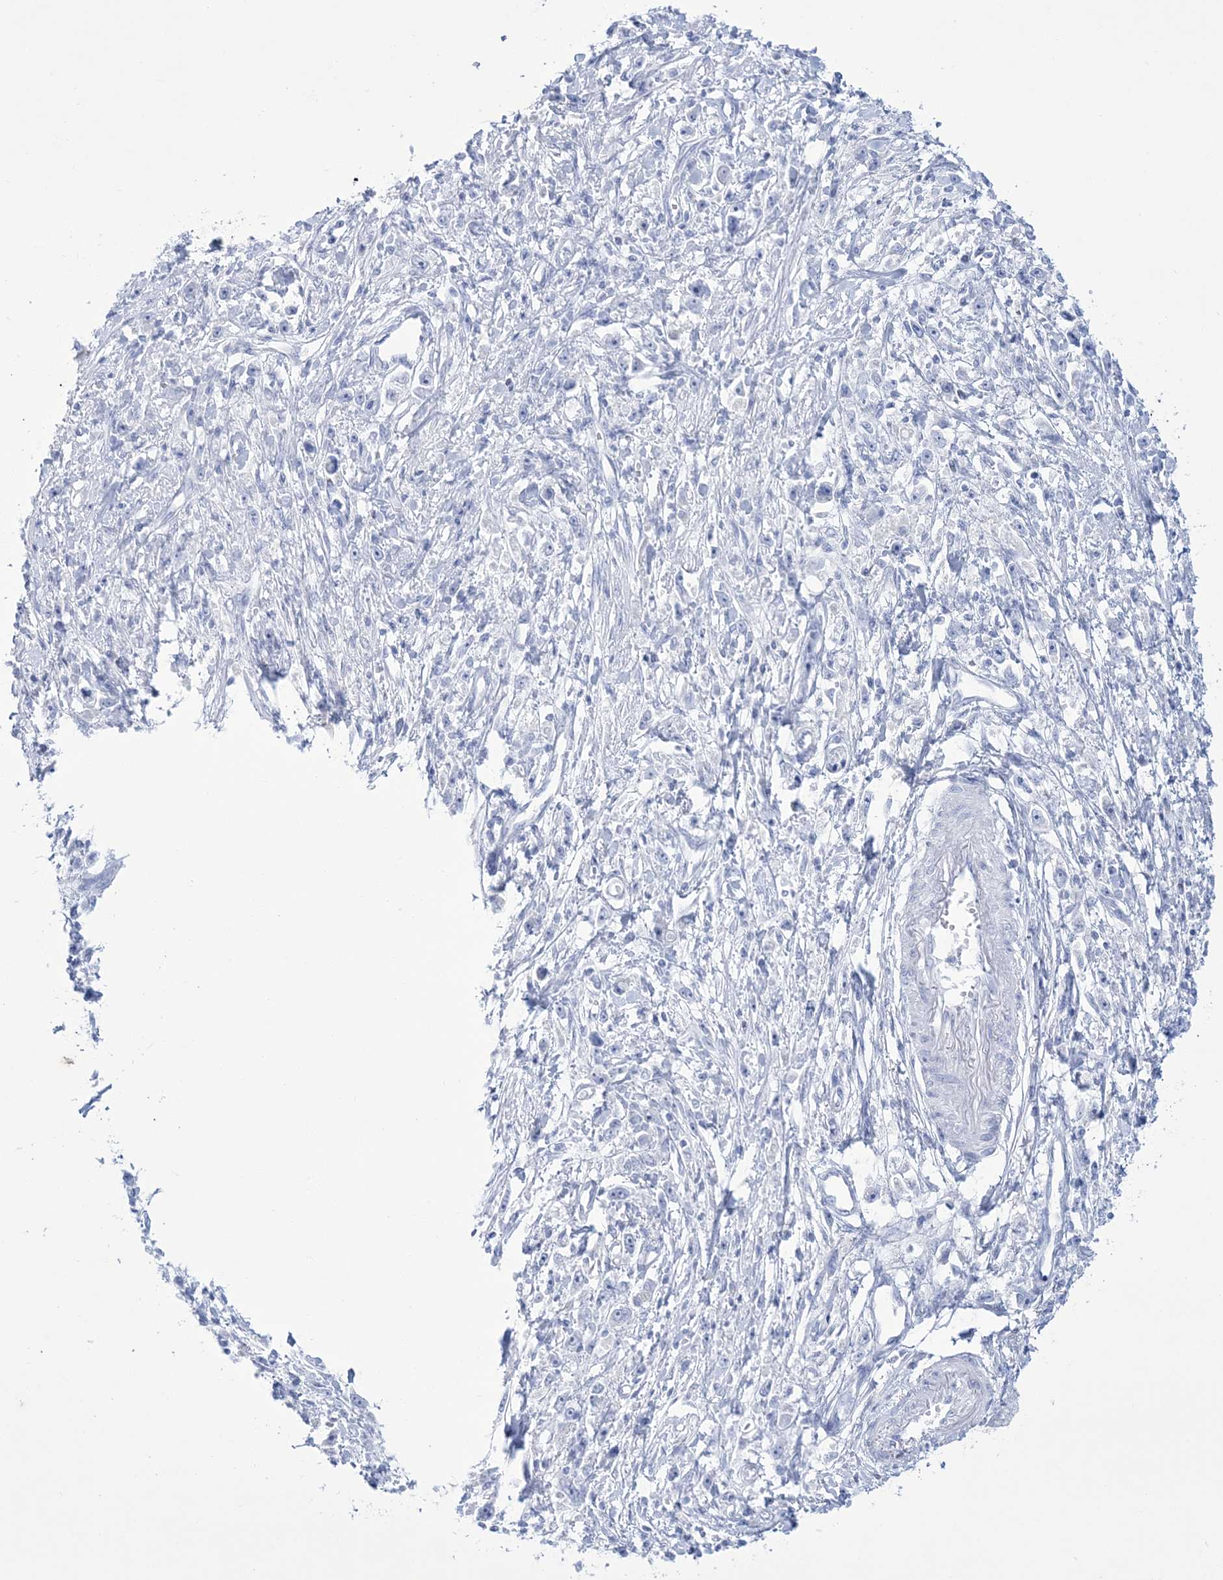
{"staining": {"intensity": "negative", "quantity": "none", "location": "none"}, "tissue": "stomach cancer", "cell_type": "Tumor cells", "image_type": "cancer", "snomed": [{"axis": "morphology", "description": "Adenocarcinoma, NOS"}, {"axis": "topography", "description": "Stomach"}], "caption": "Tumor cells show no significant staining in adenocarcinoma (stomach).", "gene": "RBP2", "patient": {"sex": "female", "age": 59}}